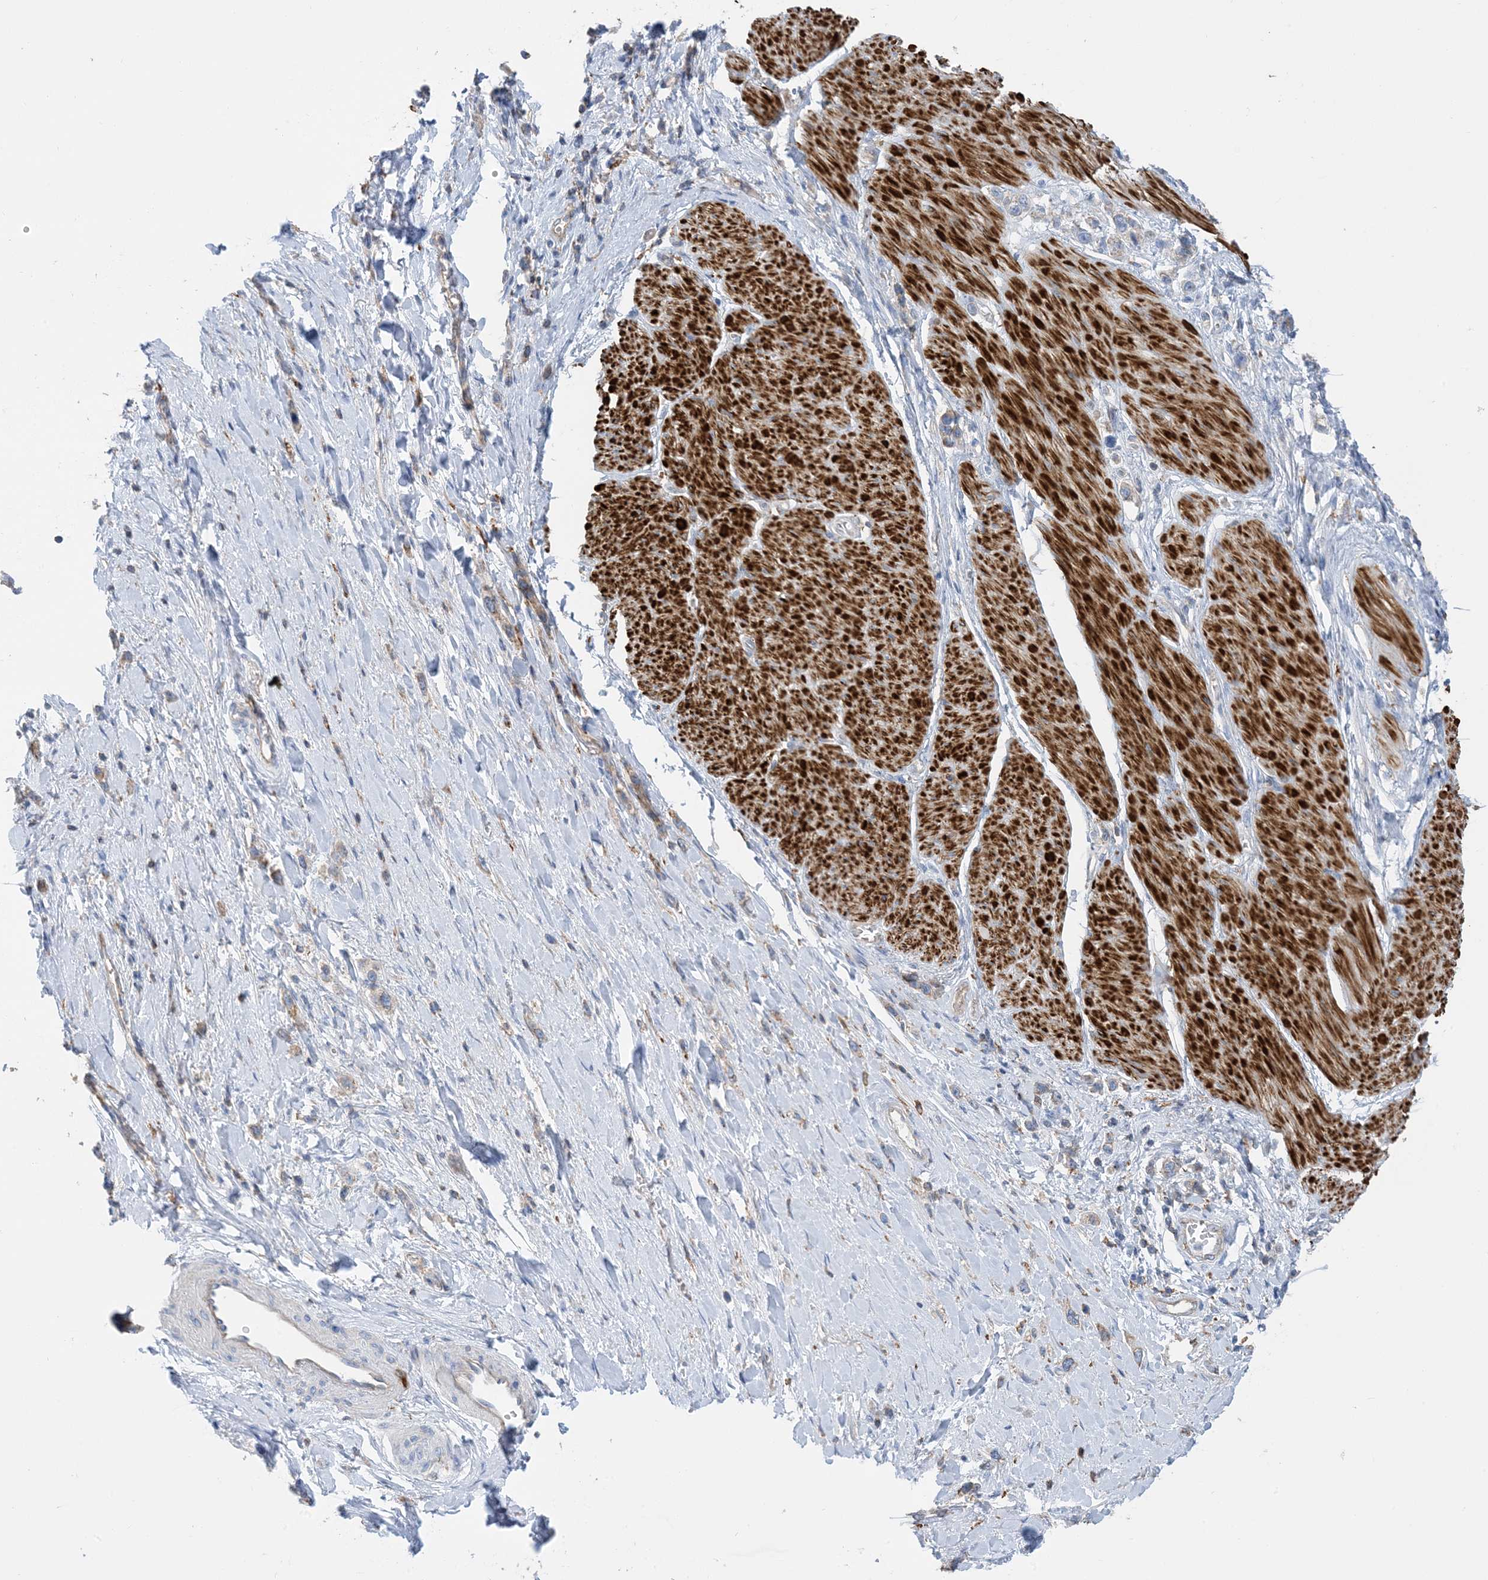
{"staining": {"intensity": "weak", "quantity": "<25%", "location": "cytoplasmic/membranous"}, "tissue": "stomach cancer", "cell_type": "Tumor cells", "image_type": "cancer", "snomed": [{"axis": "morphology", "description": "Adenocarcinoma, NOS"}, {"axis": "topography", "description": "Stomach"}], "caption": "Stomach cancer was stained to show a protein in brown. There is no significant positivity in tumor cells.", "gene": "CALHM5", "patient": {"sex": "female", "age": 65}}